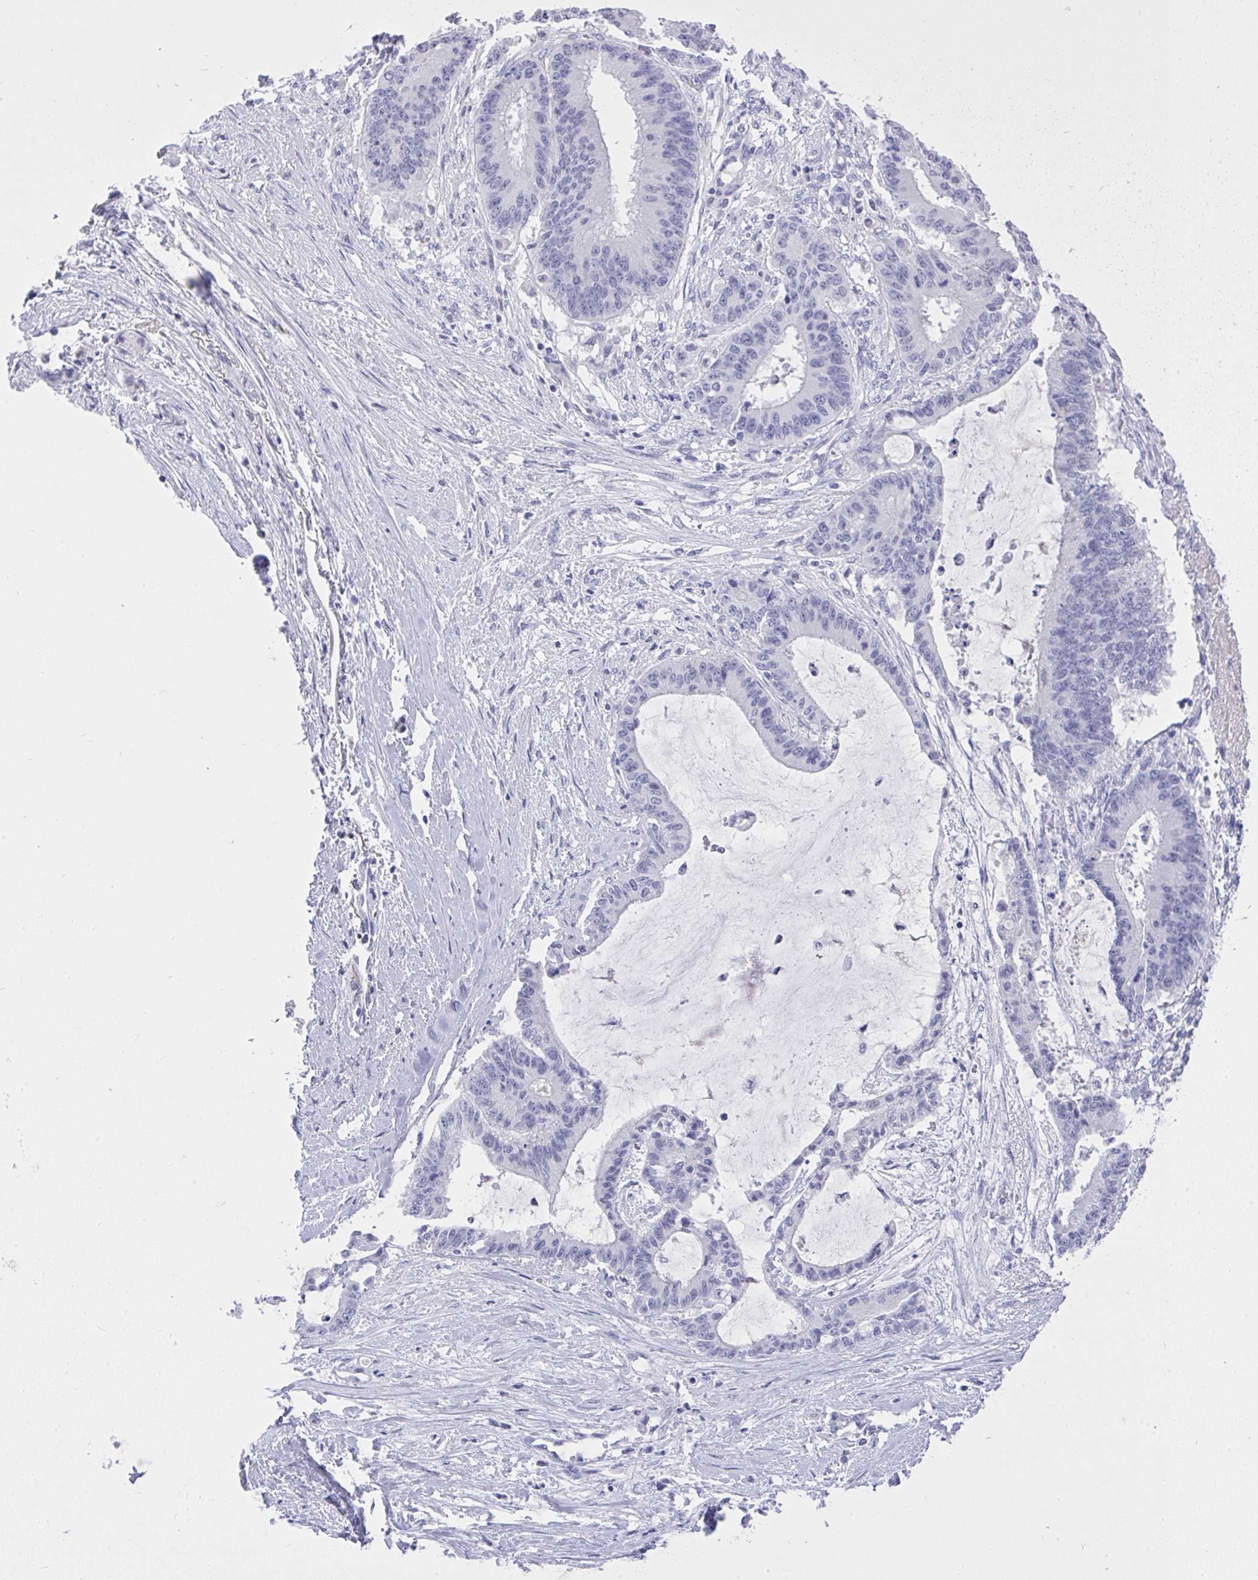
{"staining": {"intensity": "negative", "quantity": "none", "location": "none"}, "tissue": "liver cancer", "cell_type": "Tumor cells", "image_type": "cancer", "snomed": [{"axis": "morphology", "description": "Normal tissue, NOS"}, {"axis": "morphology", "description": "Cholangiocarcinoma"}, {"axis": "topography", "description": "Liver"}, {"axis": "topography", "description": "Peripheral nerve tissue"}], "caption": "This is an immunohistochemistry micrograph of human cholangiocarcinoma (liver). There is no staining in tumor cells.", "gene": "MS4A12", "patient": {"sex": "female", "age": 73}}